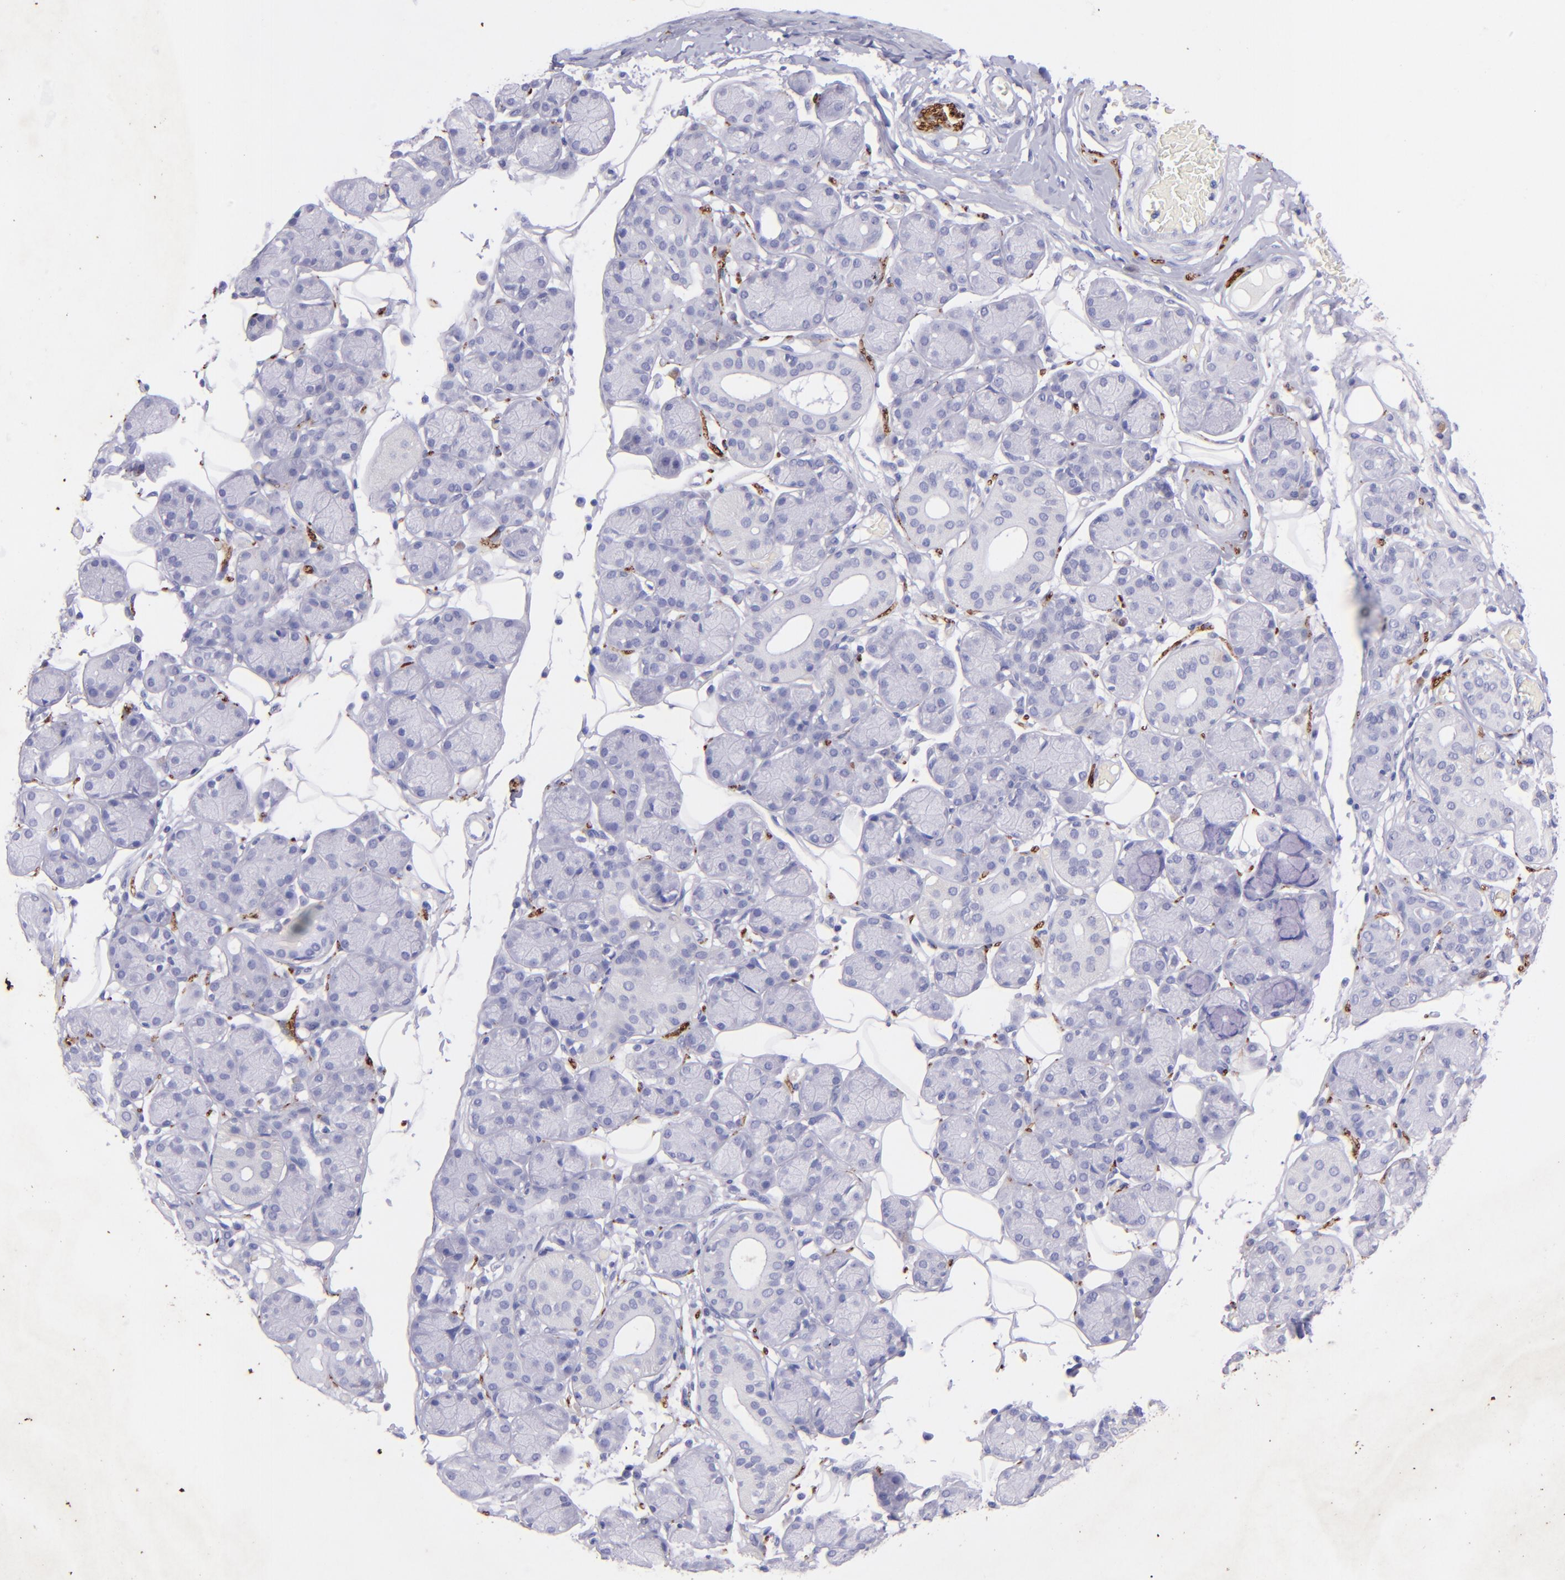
{"staining": {"intensity": "negative", "quantity": "none", "location": "none"}, "tissue": "salivary gland", "cell_type": "Glandular cells", "image_type": "normal", "snomed": [{"axis": "morphology", "description": "Normal tissue, NOS"}, {"axis": "topography", "description": "Salivary gland"}], "caption": "There is no significant positivity in glandular cells of salivary gland. (DAB immunohistochemistry visualized using brightfield microscopy, high magnification).", "gene": "UCHL1", "patient": {"sex": "male", "age": 54}}